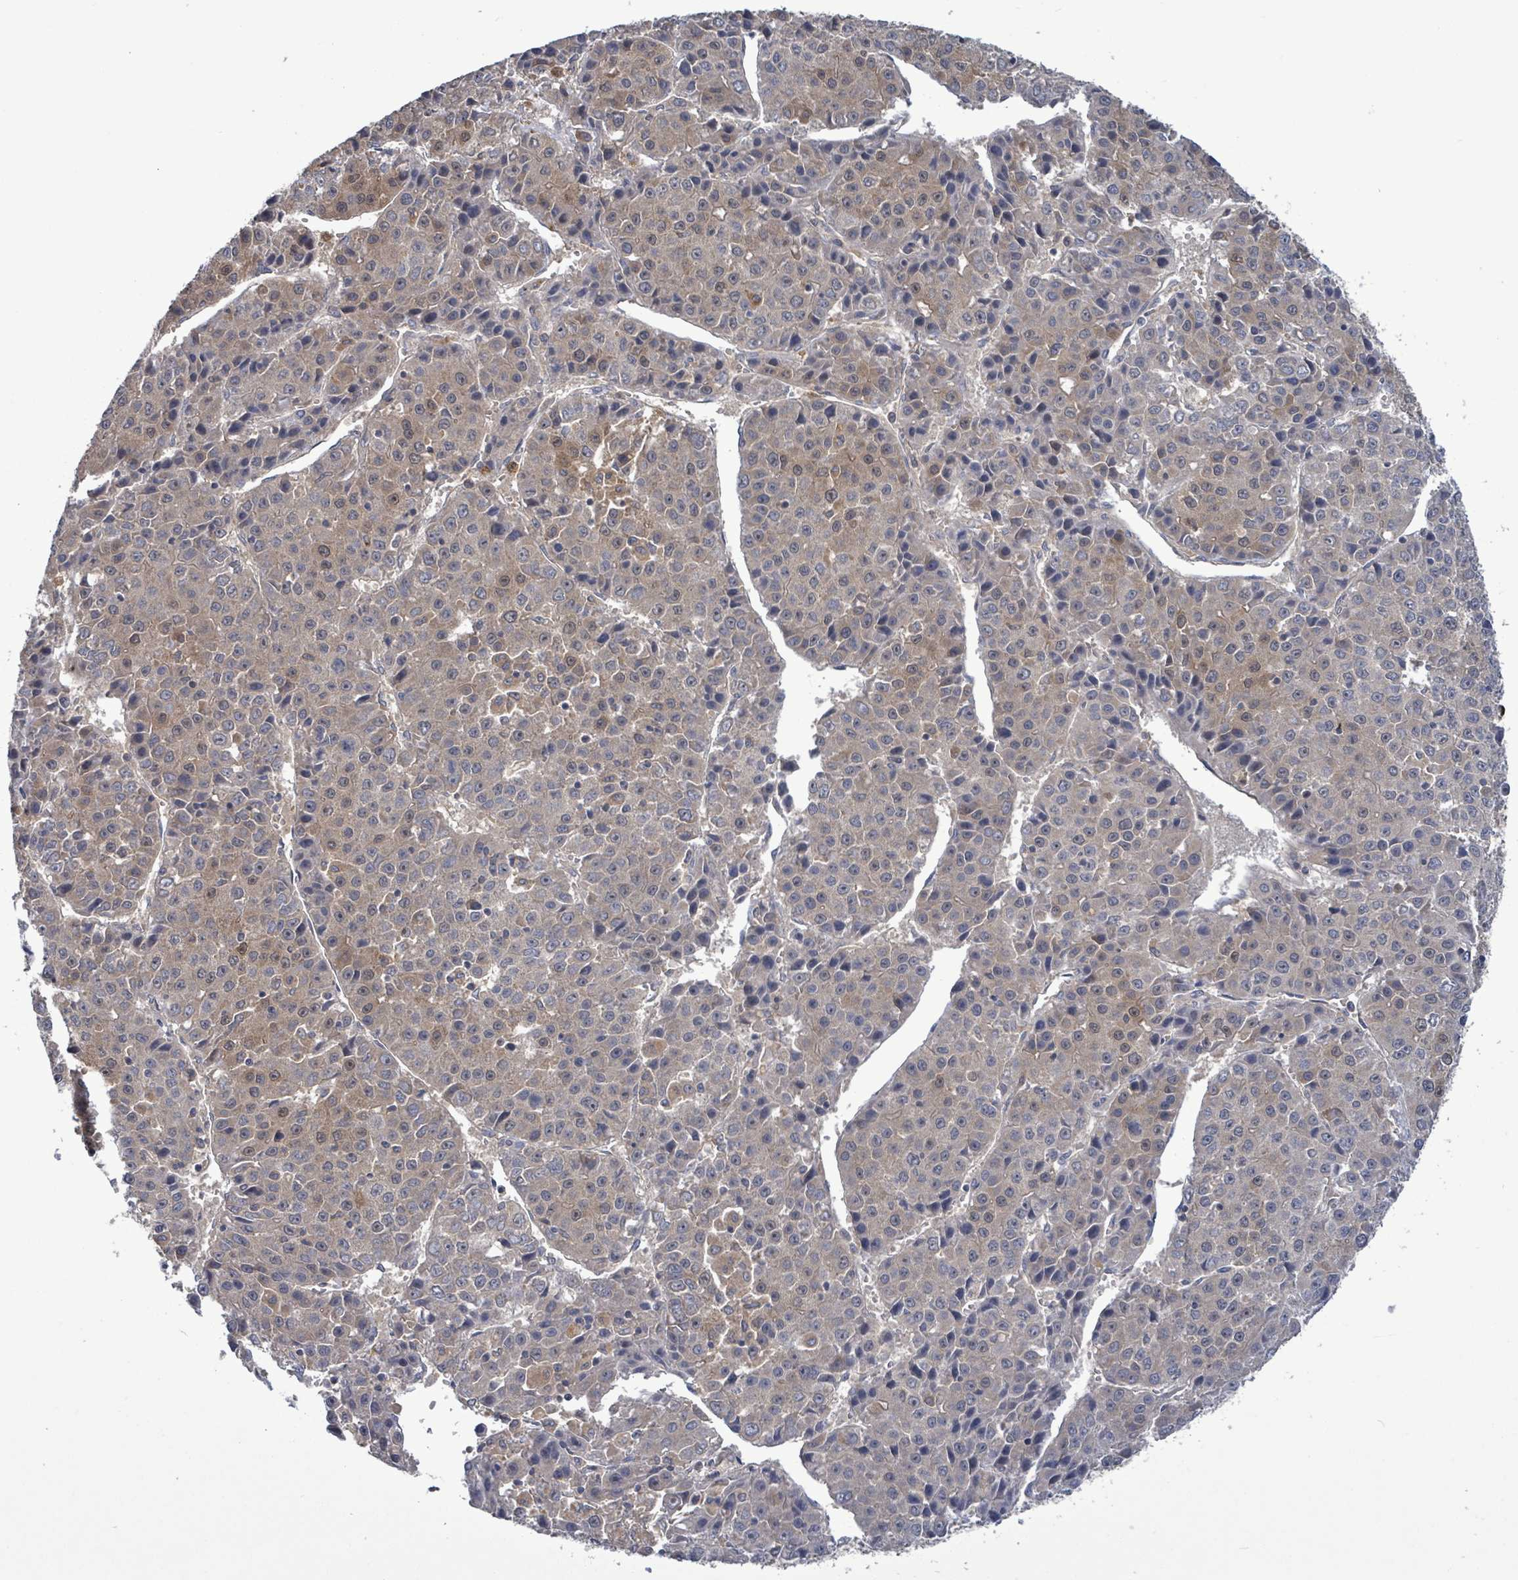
{"staining": {"intensity": "weak", "quantity": "25%-75%", "location": "cytoplasmic/membranous"}, "tissue": "liver cancer", "cell_type": "Tumor cells", "image_type": "cancer", "snomed": [{"axis": "morphology", "description": "Carcinoma, Hepatocellular, NOS"}, {"axis": "topography", "description": "Liver"}], "caption": "A micrograph showing weak cytoplasmic/membranous expression in about 25%-75% of tumor cells in liver cancer (hepatocellular carcinoma), as visualized by brown immunohistochemical staining.", "gene": "SERPINE3", "patient": {"sex": "female", "age": 53}}